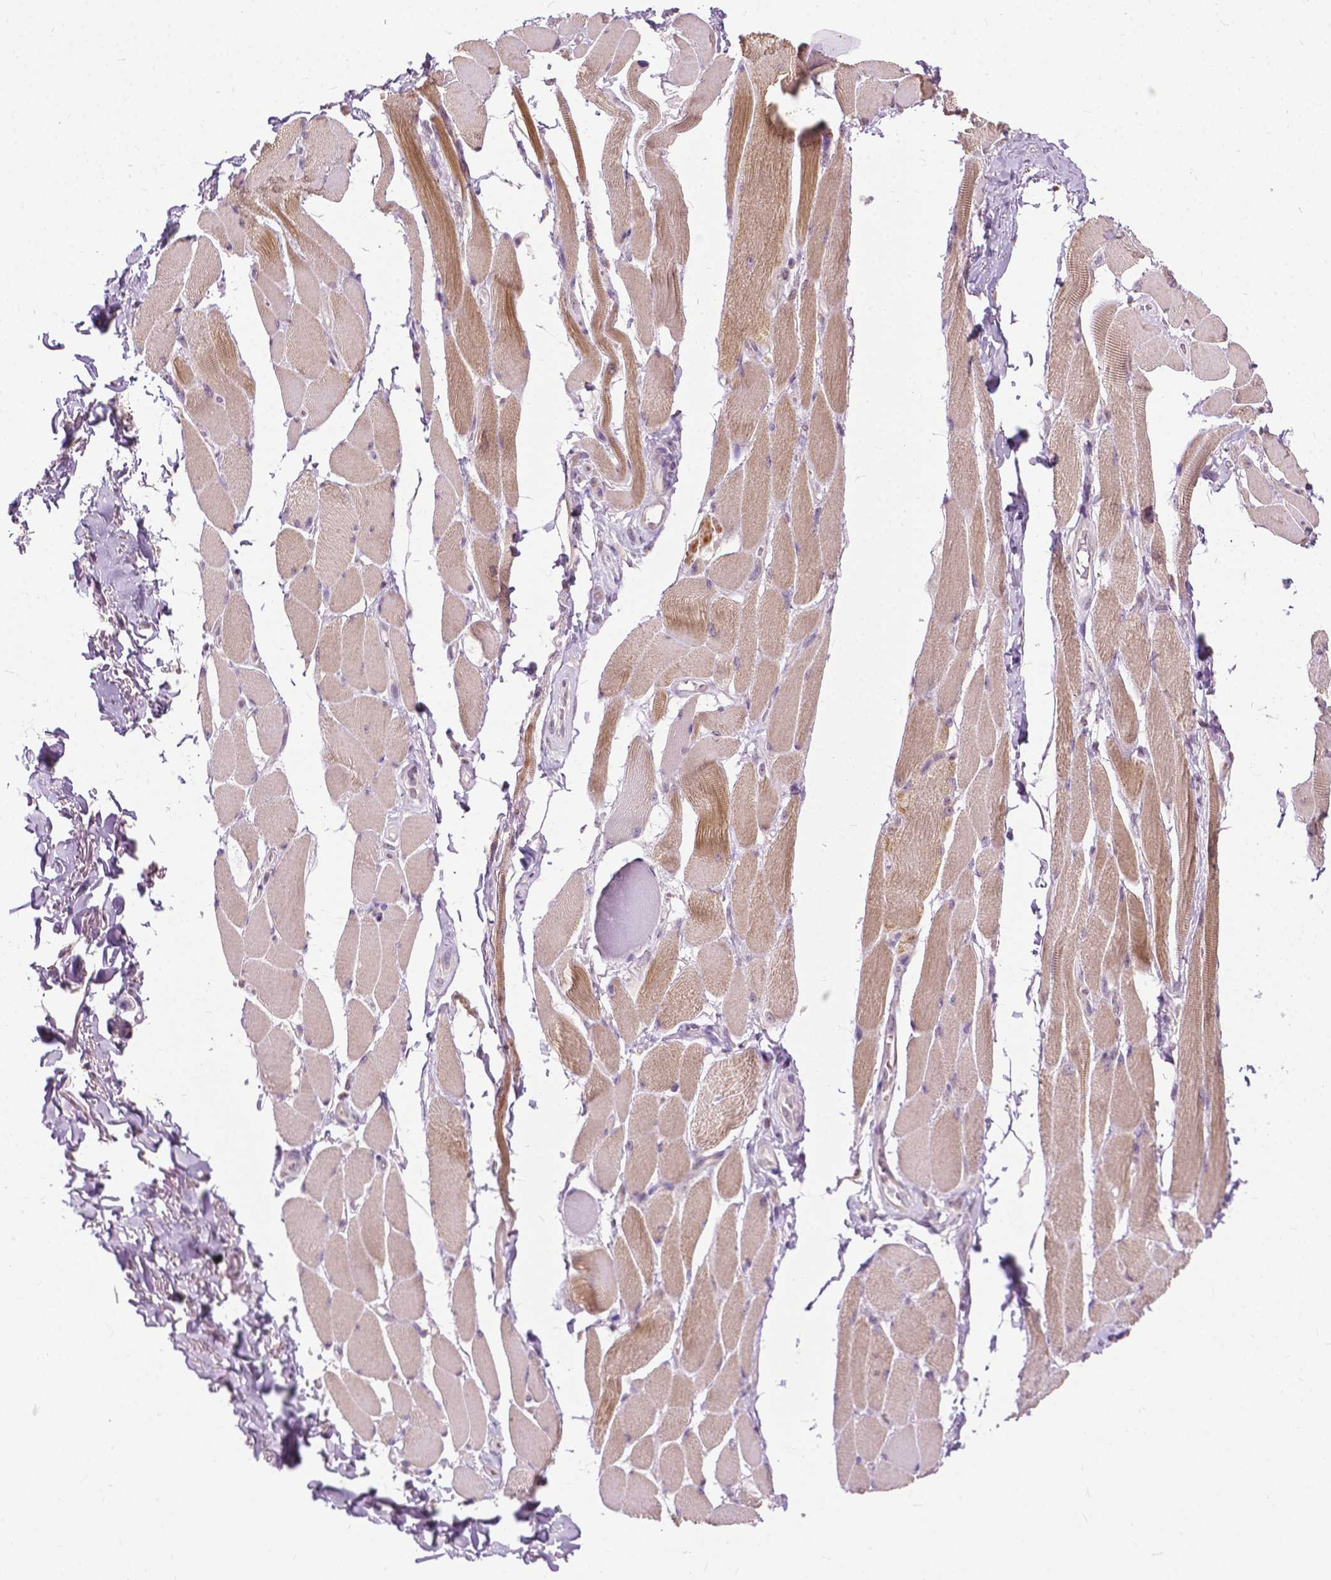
{"staining": {"intensity": "moderate", "quantity": "25%-75%", "location": "cytoplasmic/membranous"}, "tissue": "skeletal muscle", "cell_type": "Myocytes", "image_type": "normal", "snomed": [{"axis": "morphology", "description": "Normal tissue, NOS"}, {"axis": "topography", "description": "Skeletal muscle"}, {"axis": "topography", "description": "Anal"}, {"axis": "topography", "description": "Peripheral nerve tissue"}], "caption": "About 25%-75% of myocytes in normal human skeletal muscle demonstrate moderate cytoplasmic/membranous protein staining as visualized by brown immunohistochemical staining.", "gene": "TTC9B", "patient": {"sex": "male", "age": 53}}